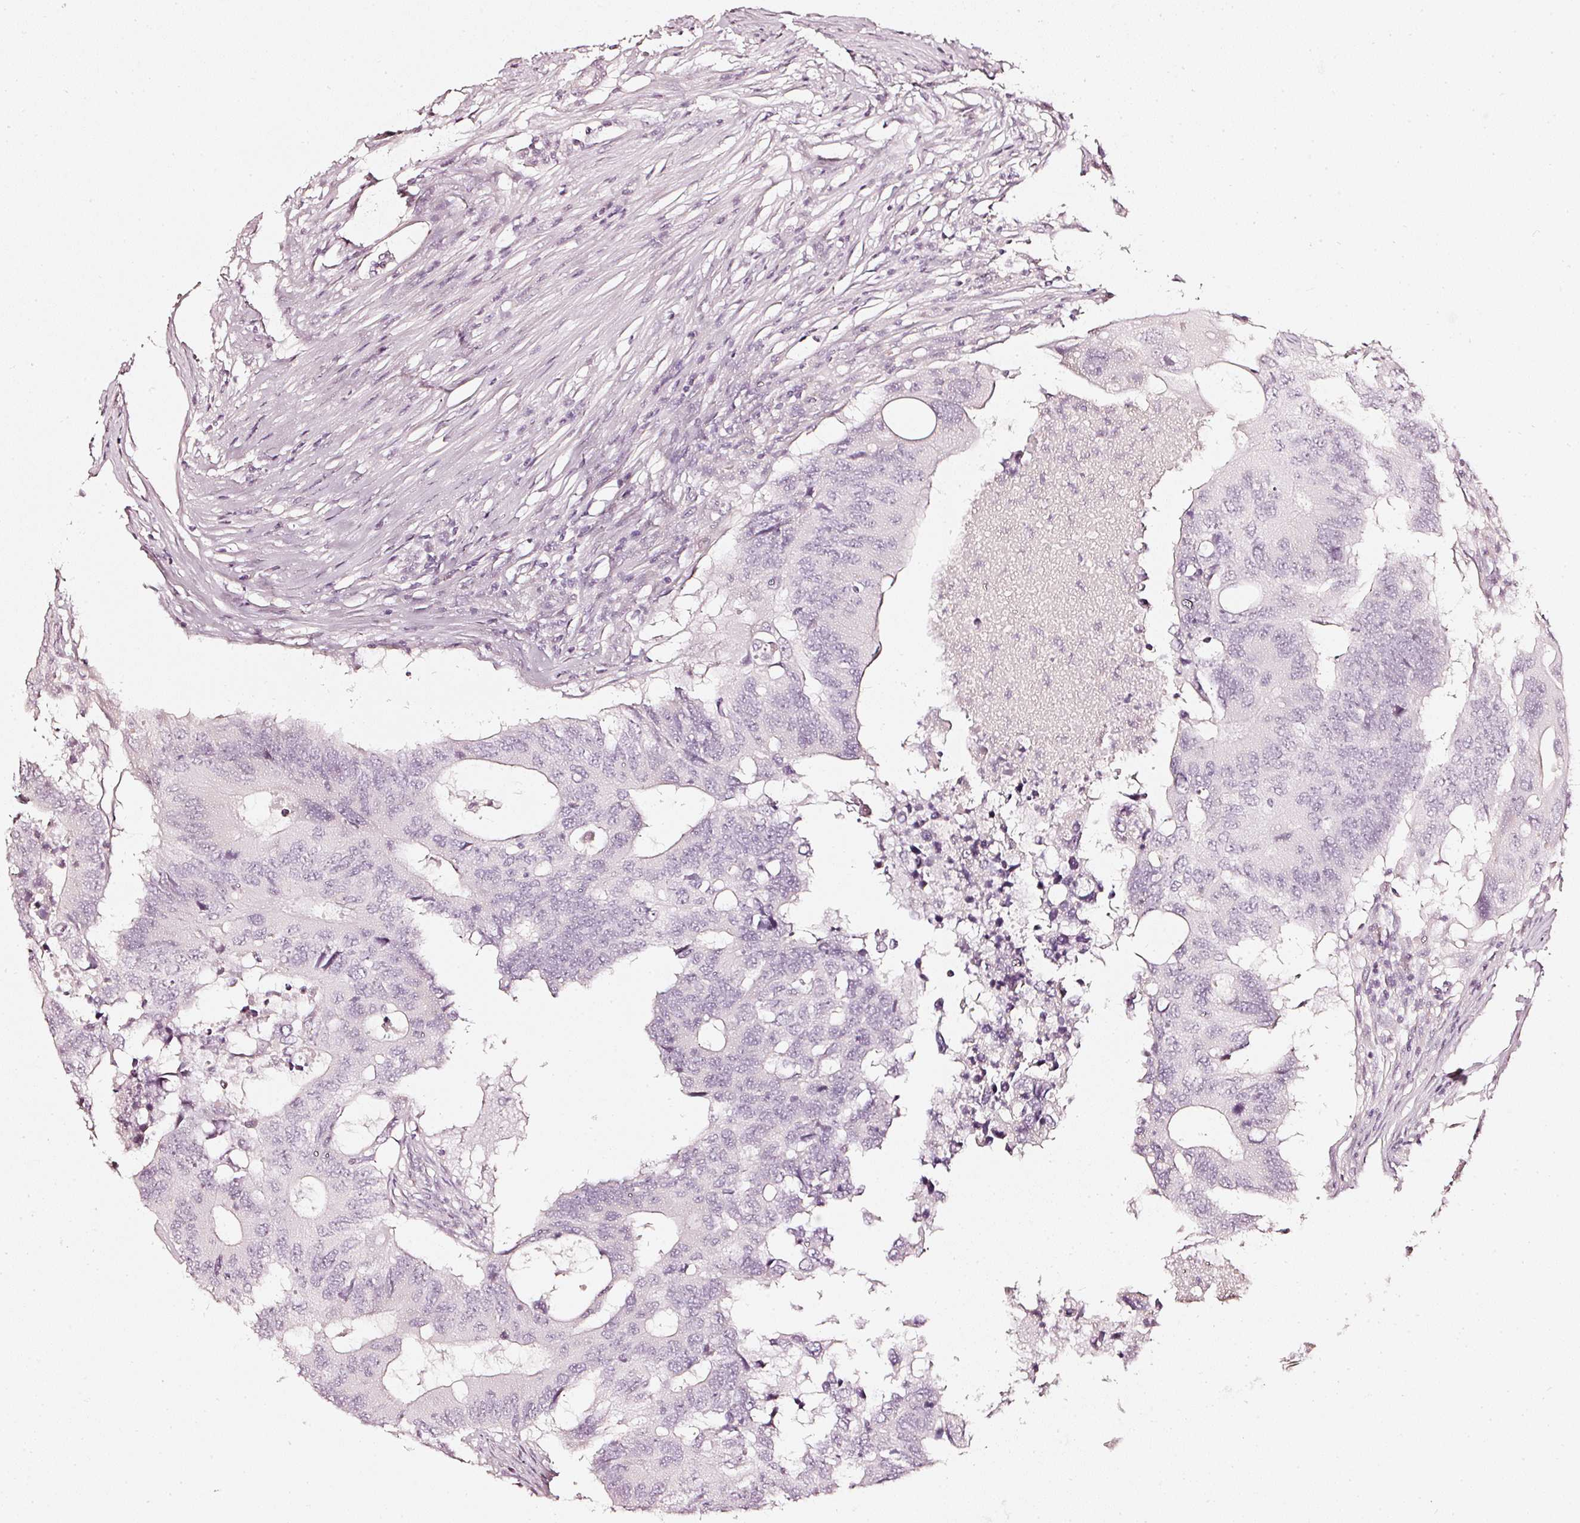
{"staining": {"intensity": "negative", "quantity": "none", "location": "none"}, "tissue": "colorectal cancer", "cell_type": "Tumor cells", "image_type": "cancer", "snomed": [{"axis": "morphology", "description": "Adenocarcinoma, NOS"}, {"axis": "topography", "description": "Colon"}], "caption": "Colorectal cancer stained for a protein using IHC demonstrates no staining tumor cells.", "gene": "CNP", "patient": {"sex": "male", "age": 71}}